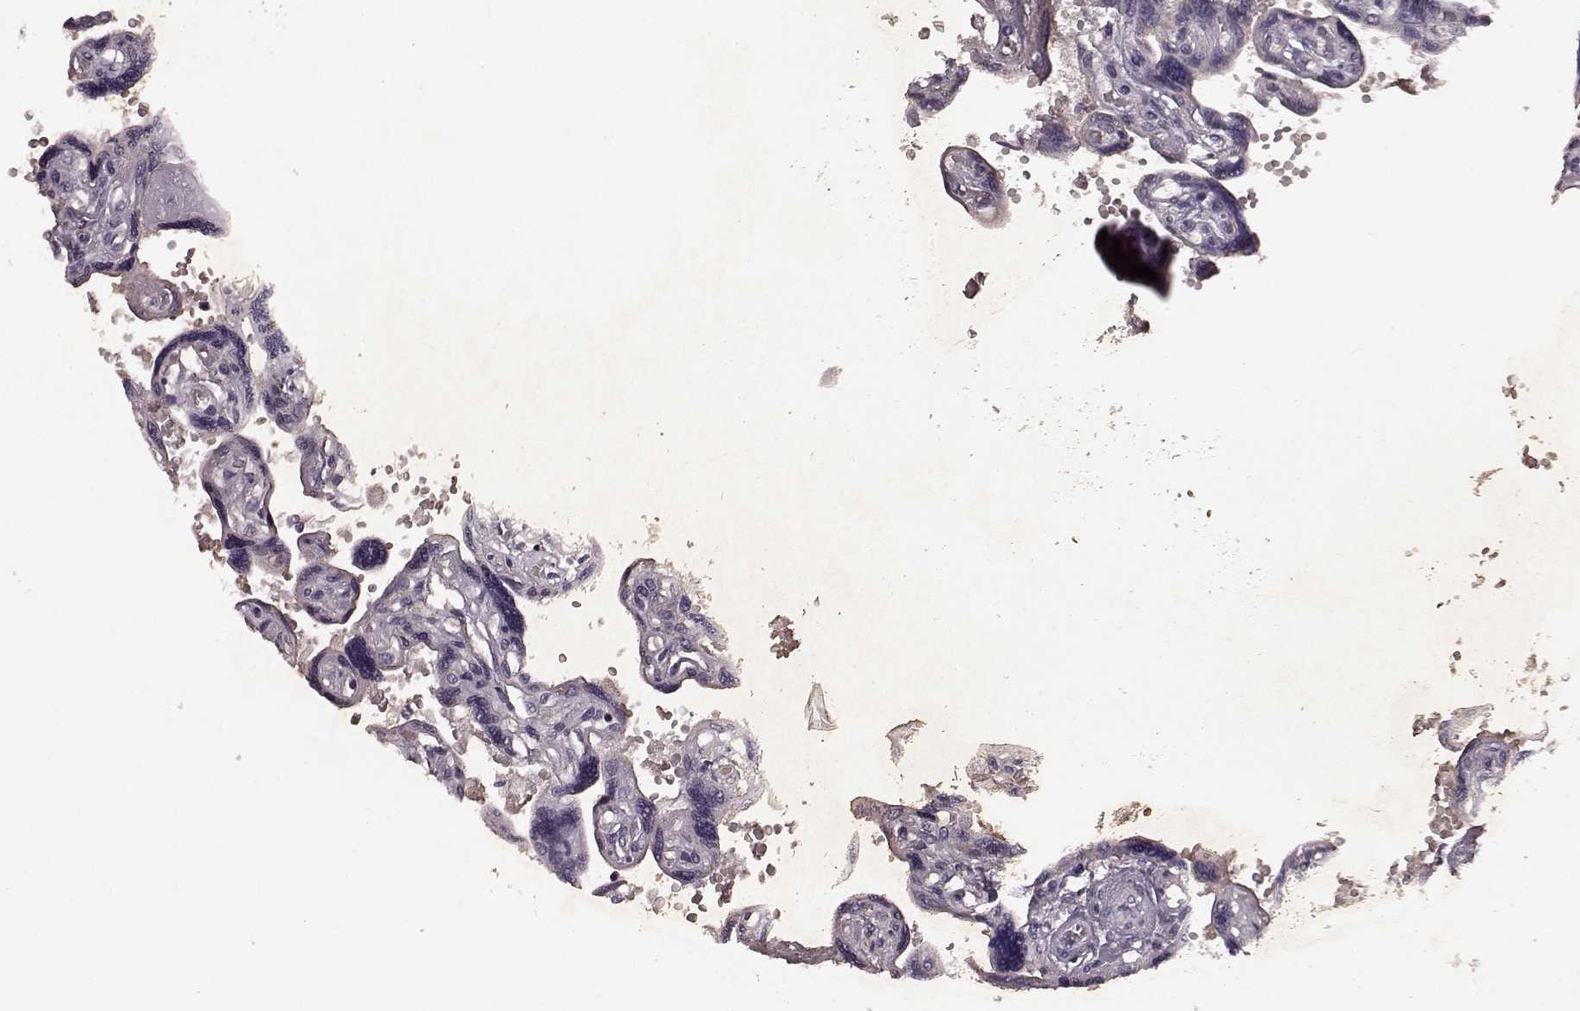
{"staining": {"intensity": "negative", "quantity": "none", "location": "none"}, "tissue": "placenta", "cell_type": "Decidual cells", "image_type": "normal", "snomed": [{"axis": "morphology", "description": "Normal tissue, NOS"}, {"axis": "topography", "description": "Placenta"}], "caption": "DAB immunohistochemical staining of normal human placenta exhibits no significant positivity in decidual cells. (Brightfield microscopy of DAB immunohistochemistry at high magnification).", "gene": "FRRS1L", "patient": {"sex": "female", "age": 32}}